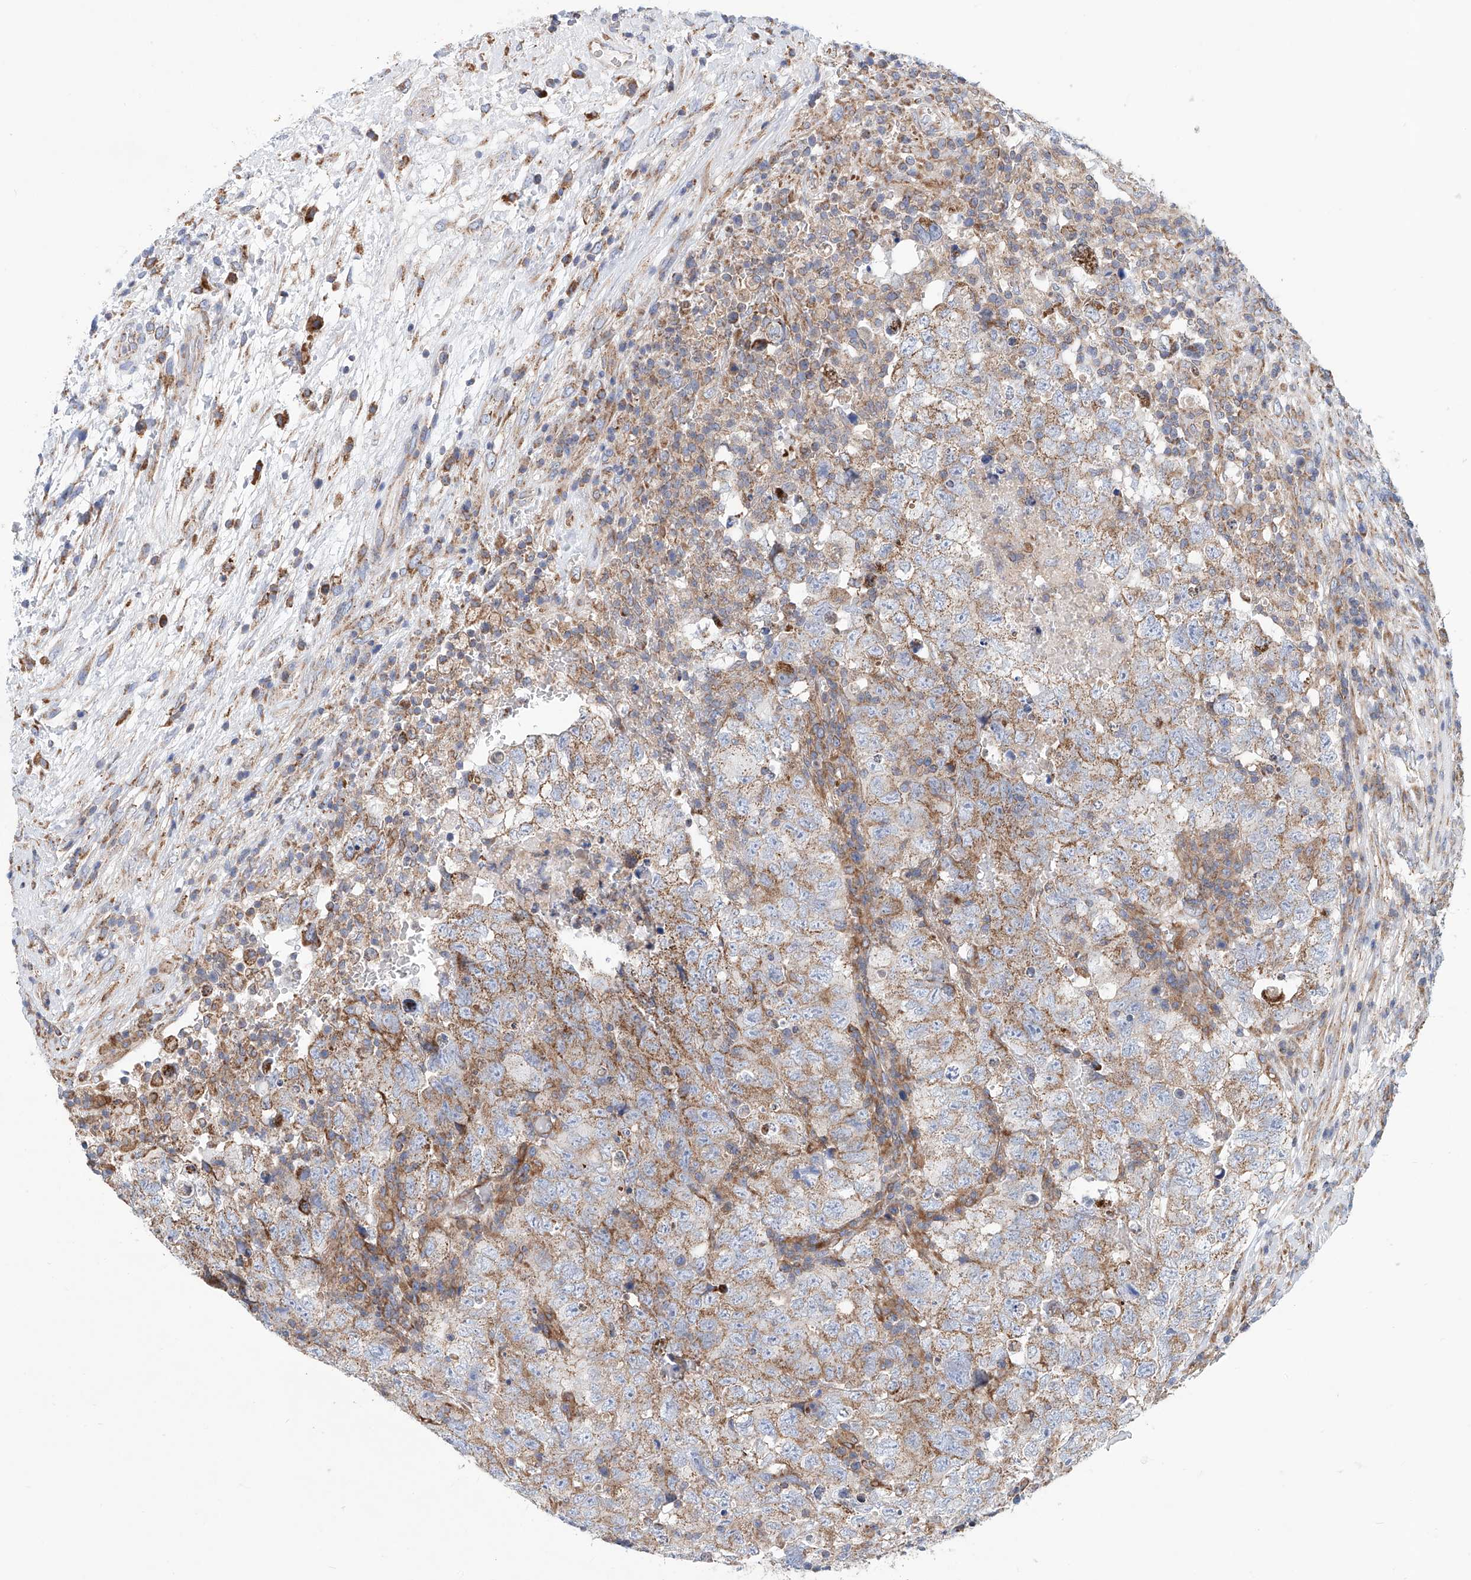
{"staining": {"intensity": "weak", "quantity": "25%-75%", "location": "cytoplasmic/membranous"}, "tissue": "testis cancer", "cell_type": "Tumor cells", "image_type": "cancer", "snomed": [{"axis": "morphology", "description": "Carcinoma, Embryonal, NOS"}, {"axis": "topography", "description": "Testis"}], "caption": "This is an image of immunohistochemistry staining of embryonal carcinoma (testis), which shows weak staining in the cytoplasmic/membranous of tumor cells.", "gene": "MAD2L1", "patient": {"sex": "male", "age": 37}}